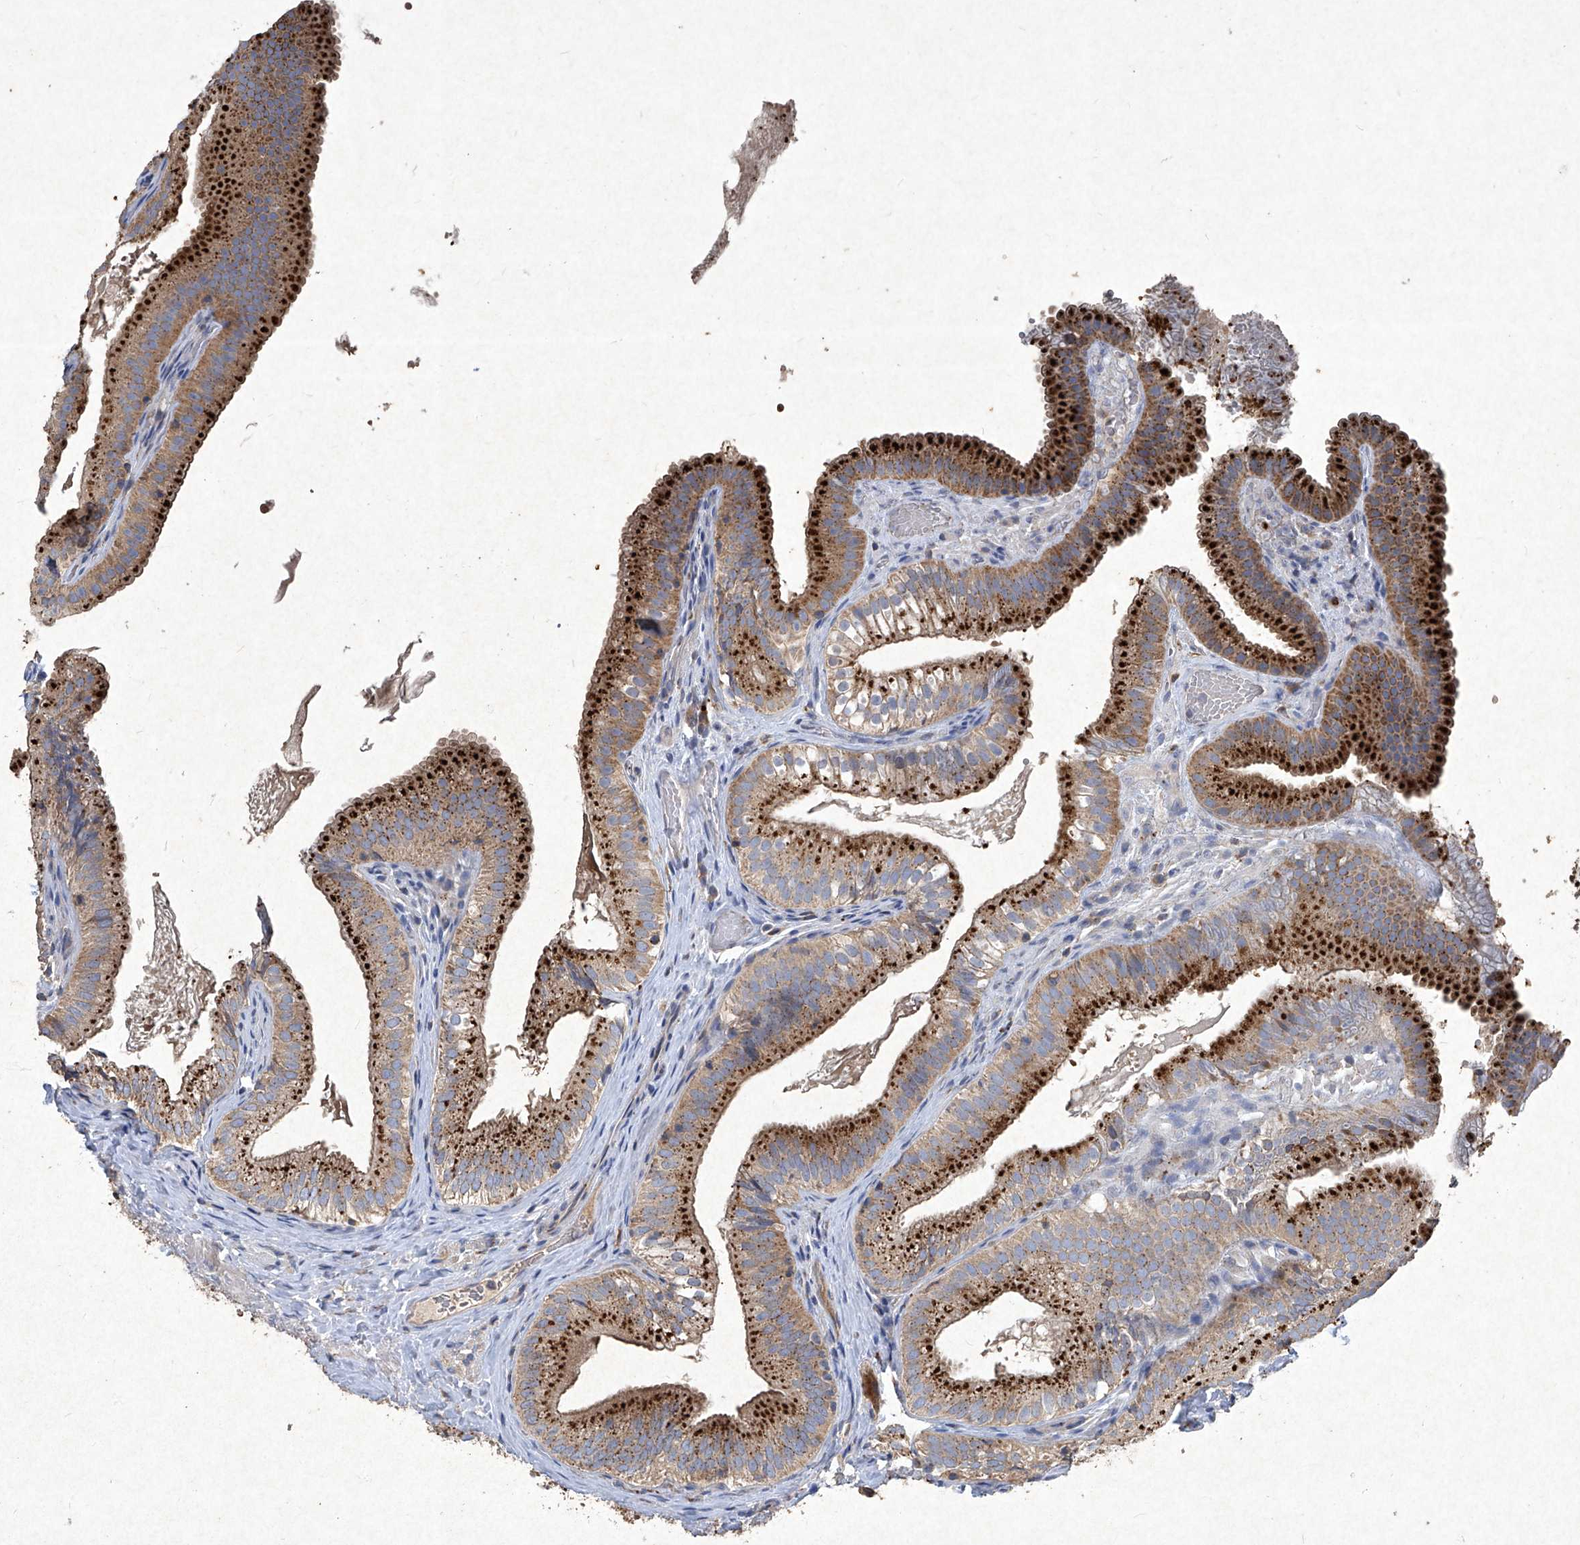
{"staining": {"intensity": "strong", "quantity": ">75%", "location": "cytoplasmic/membranous"}, "tissue": "gallbladder", "cell_type": "Glandular cells", "image_type": "normal", "snomed": [{"axis": "morphology", "description": "Normal tissue, NOS"}, {"axis": "topography", "description": "Gallbladder"}], "caption": "The immunohistochemical stain shows strong cytoplasmic/membranous positivity in glandular cells of unremarkable gallbladder. (Brightfield microscopy of DAB IHC at high magnification).", "gene": "MED16", "patient": {"sex": "female", "age": 30}}